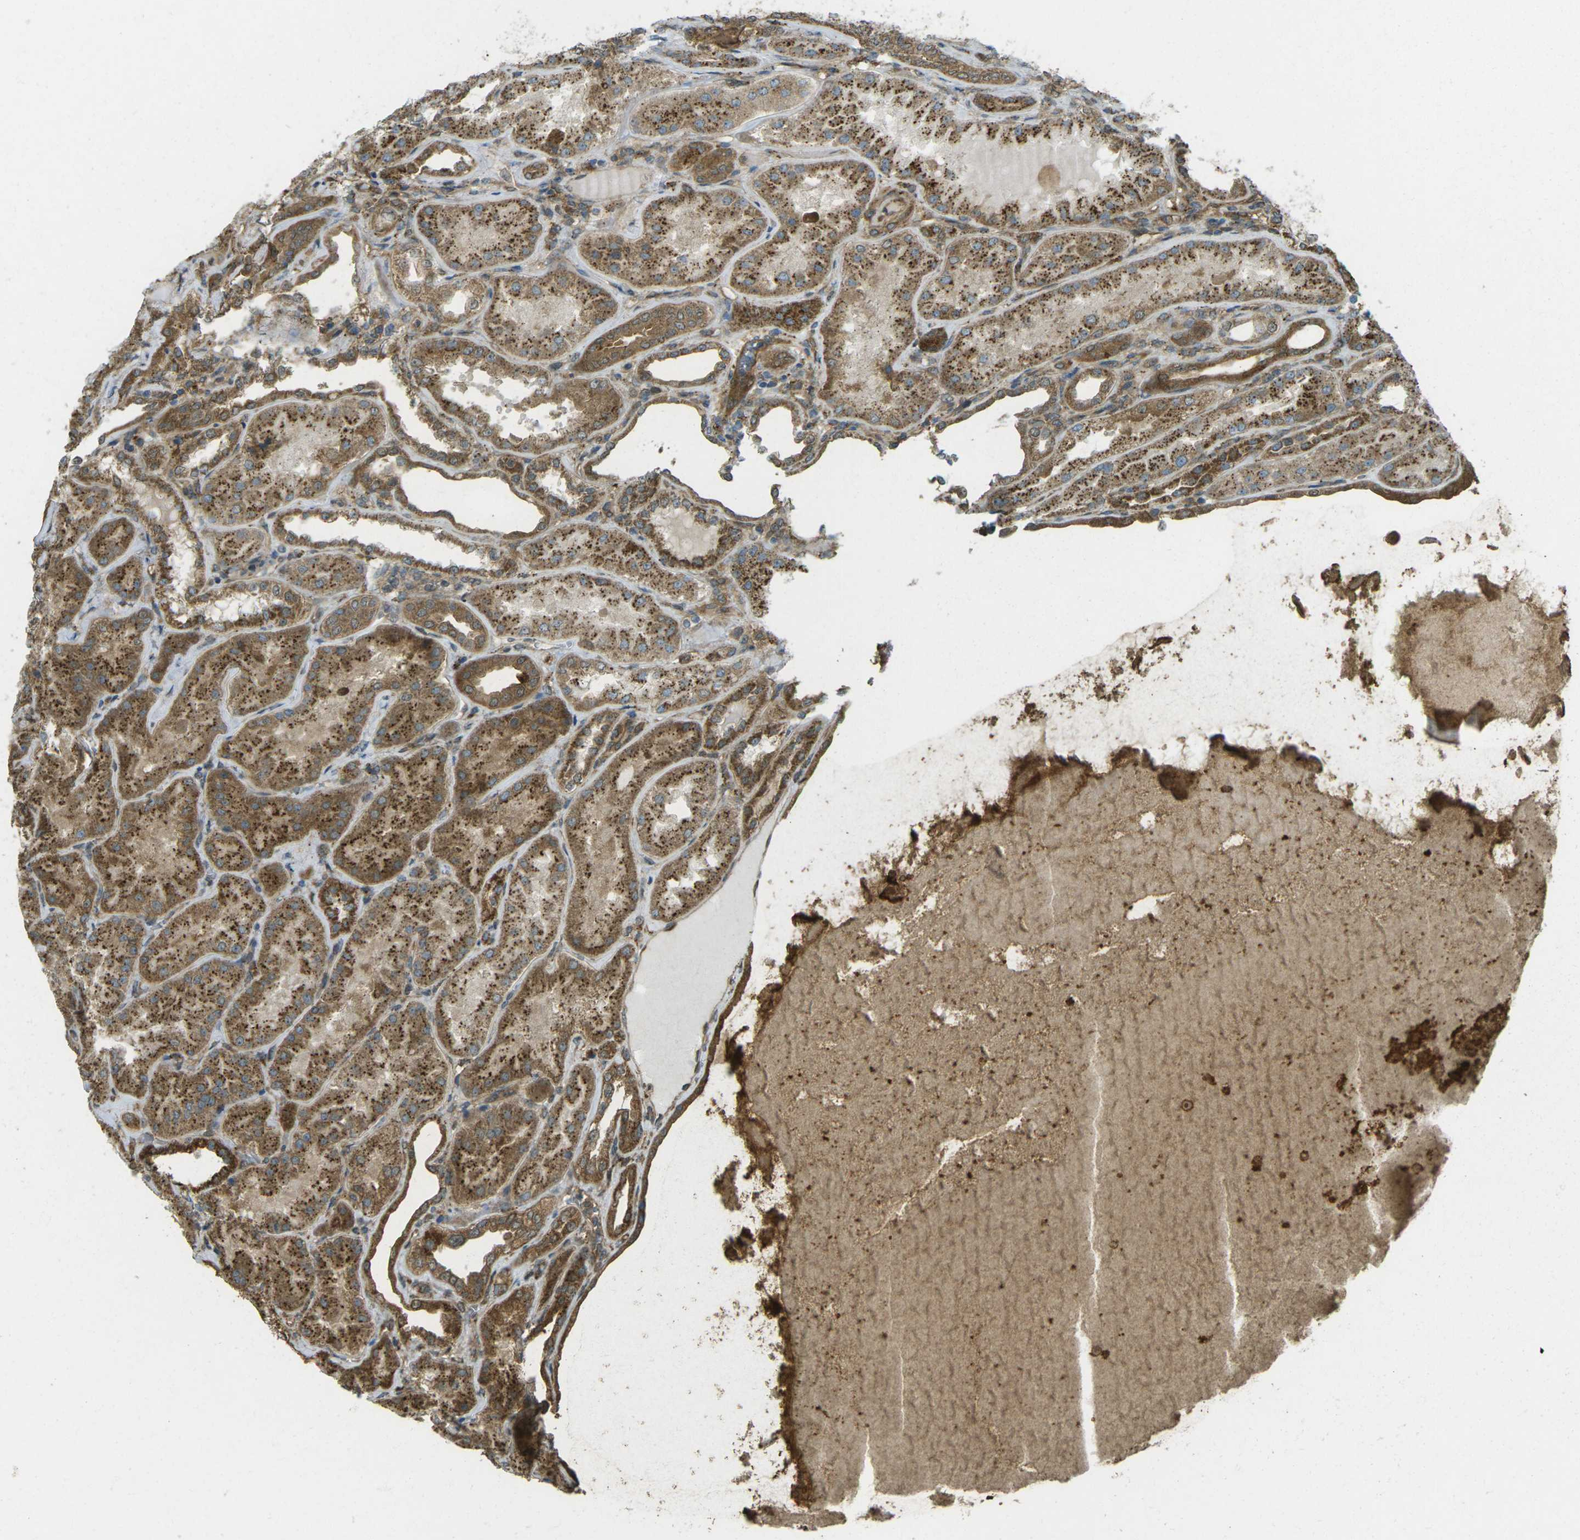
{"staining": {"intensity": "moderate", "quantity": "25%-75%", "location": "cytoplasmic/membranous"}, "tissue": "kidney", "cell_type": "Cells in glomeruli", "image_type": "normal", "snomed": [{"axis": "morphology", "description": "Normal tissue, NOS"}, {"axis": "topography", "description": "Kidney"}], "caption": "Immunohistochemical staining of normal kidney demonstrates moderate cytoplasmic/membranous protein staining in approximately 25%-75% of cells in glomeruli.", "gene": "CHMP3", "patient": {"sex": "female", "age": 56}}